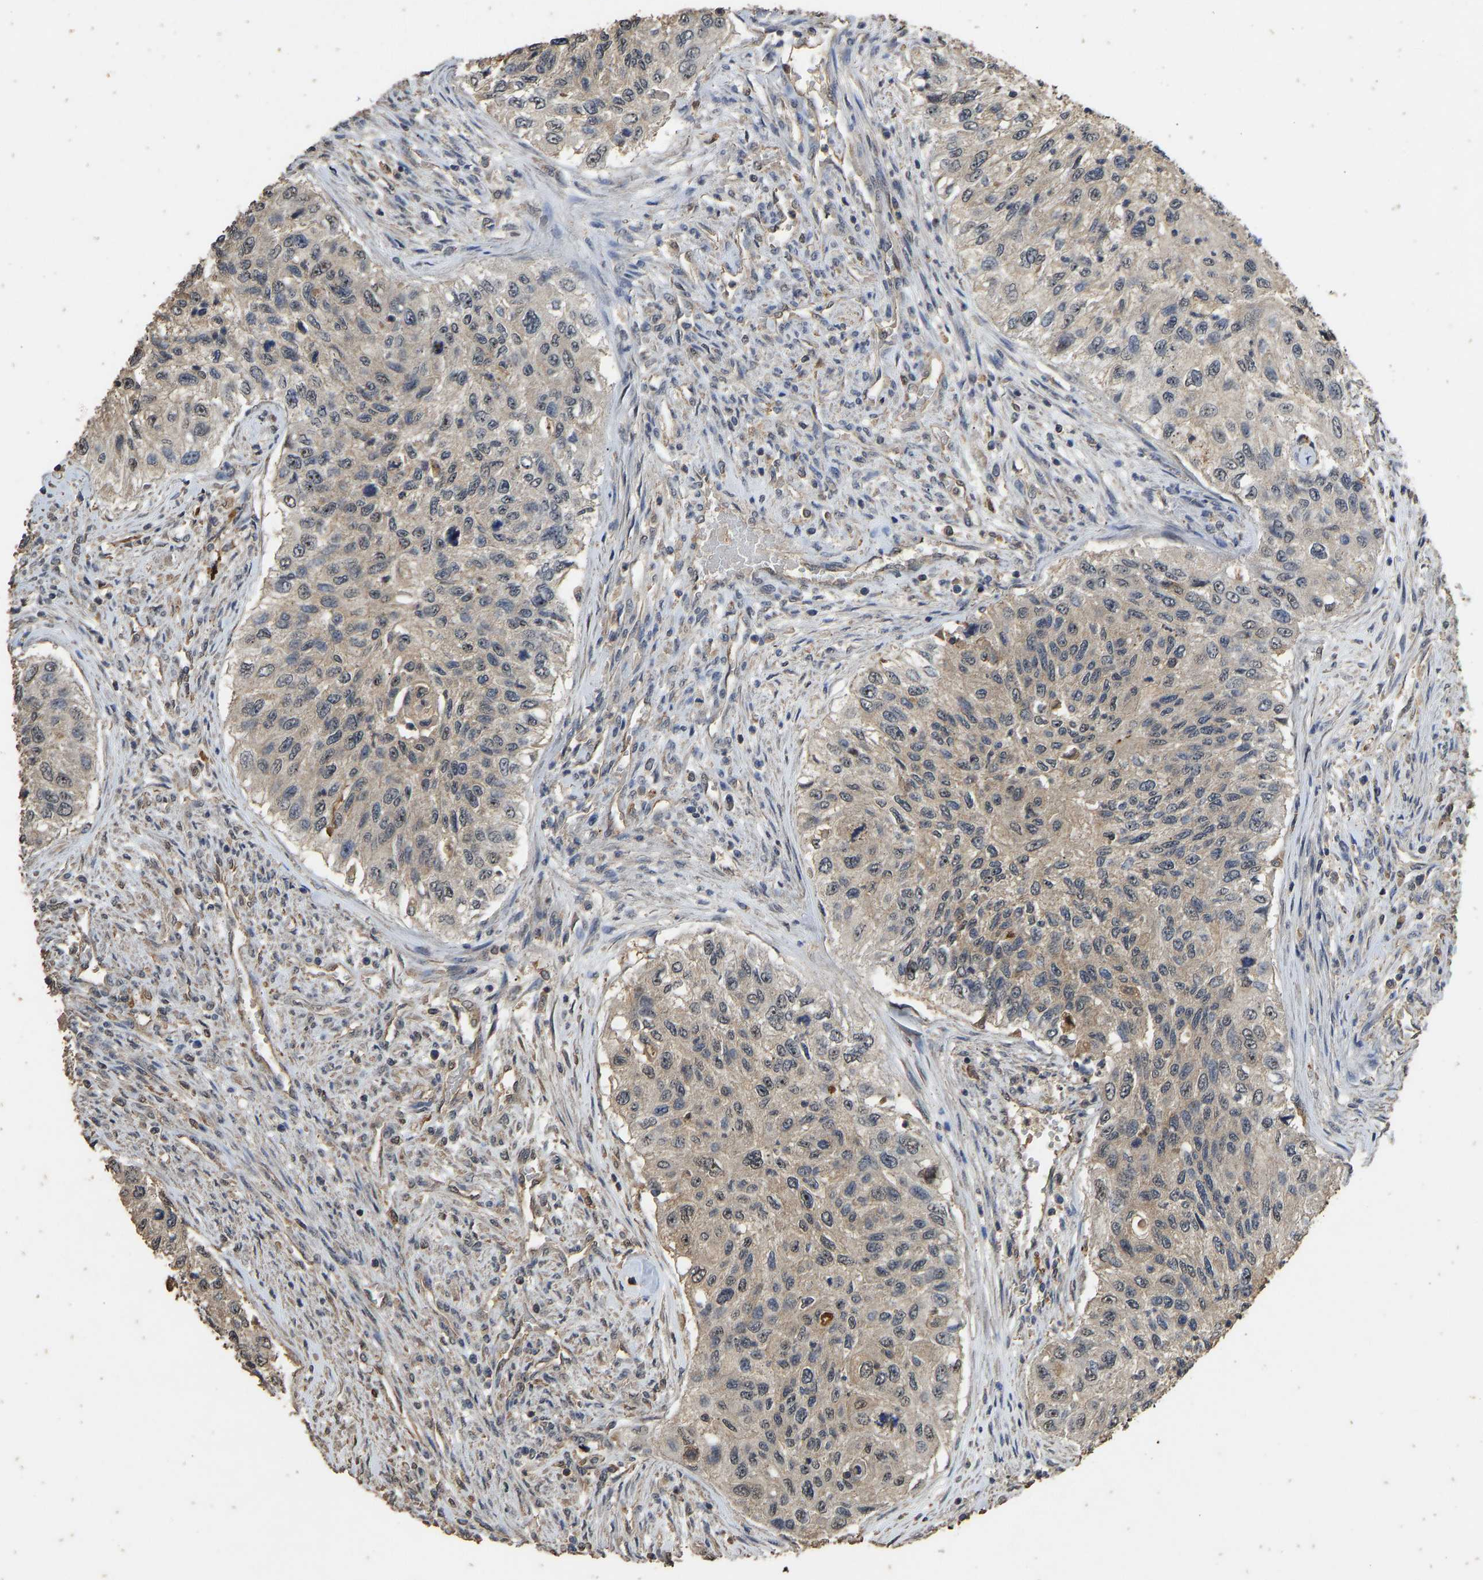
{"staining": {"intensity": "weak", "quantity": "25%-75%", "location": "cytoplasmic/membranous"}, "tissue": "urothelial cancer", "cell_type": "Tumor cells", "image_type": "cancer", "snomed": [{"axis": "morphology", "description": "Urothelial carcinoma, High grade"}, {"axis": "topography", "description": "Urinary bladder"}], "caption": "Immunohistochemistry (IHC) micrograph of neoplastic tissue: human urothelial carcinoma (high-grade) stained using immunohistochemistry (IHC) exhibits low levels of weak protein expression localized specifically in the cytoplasmic/membranous of tumor cells, appearing as a cytoplasmic/membranous brown color.", "gene": "CIDEC", "patient": {"sex": "female", "age": 60}}